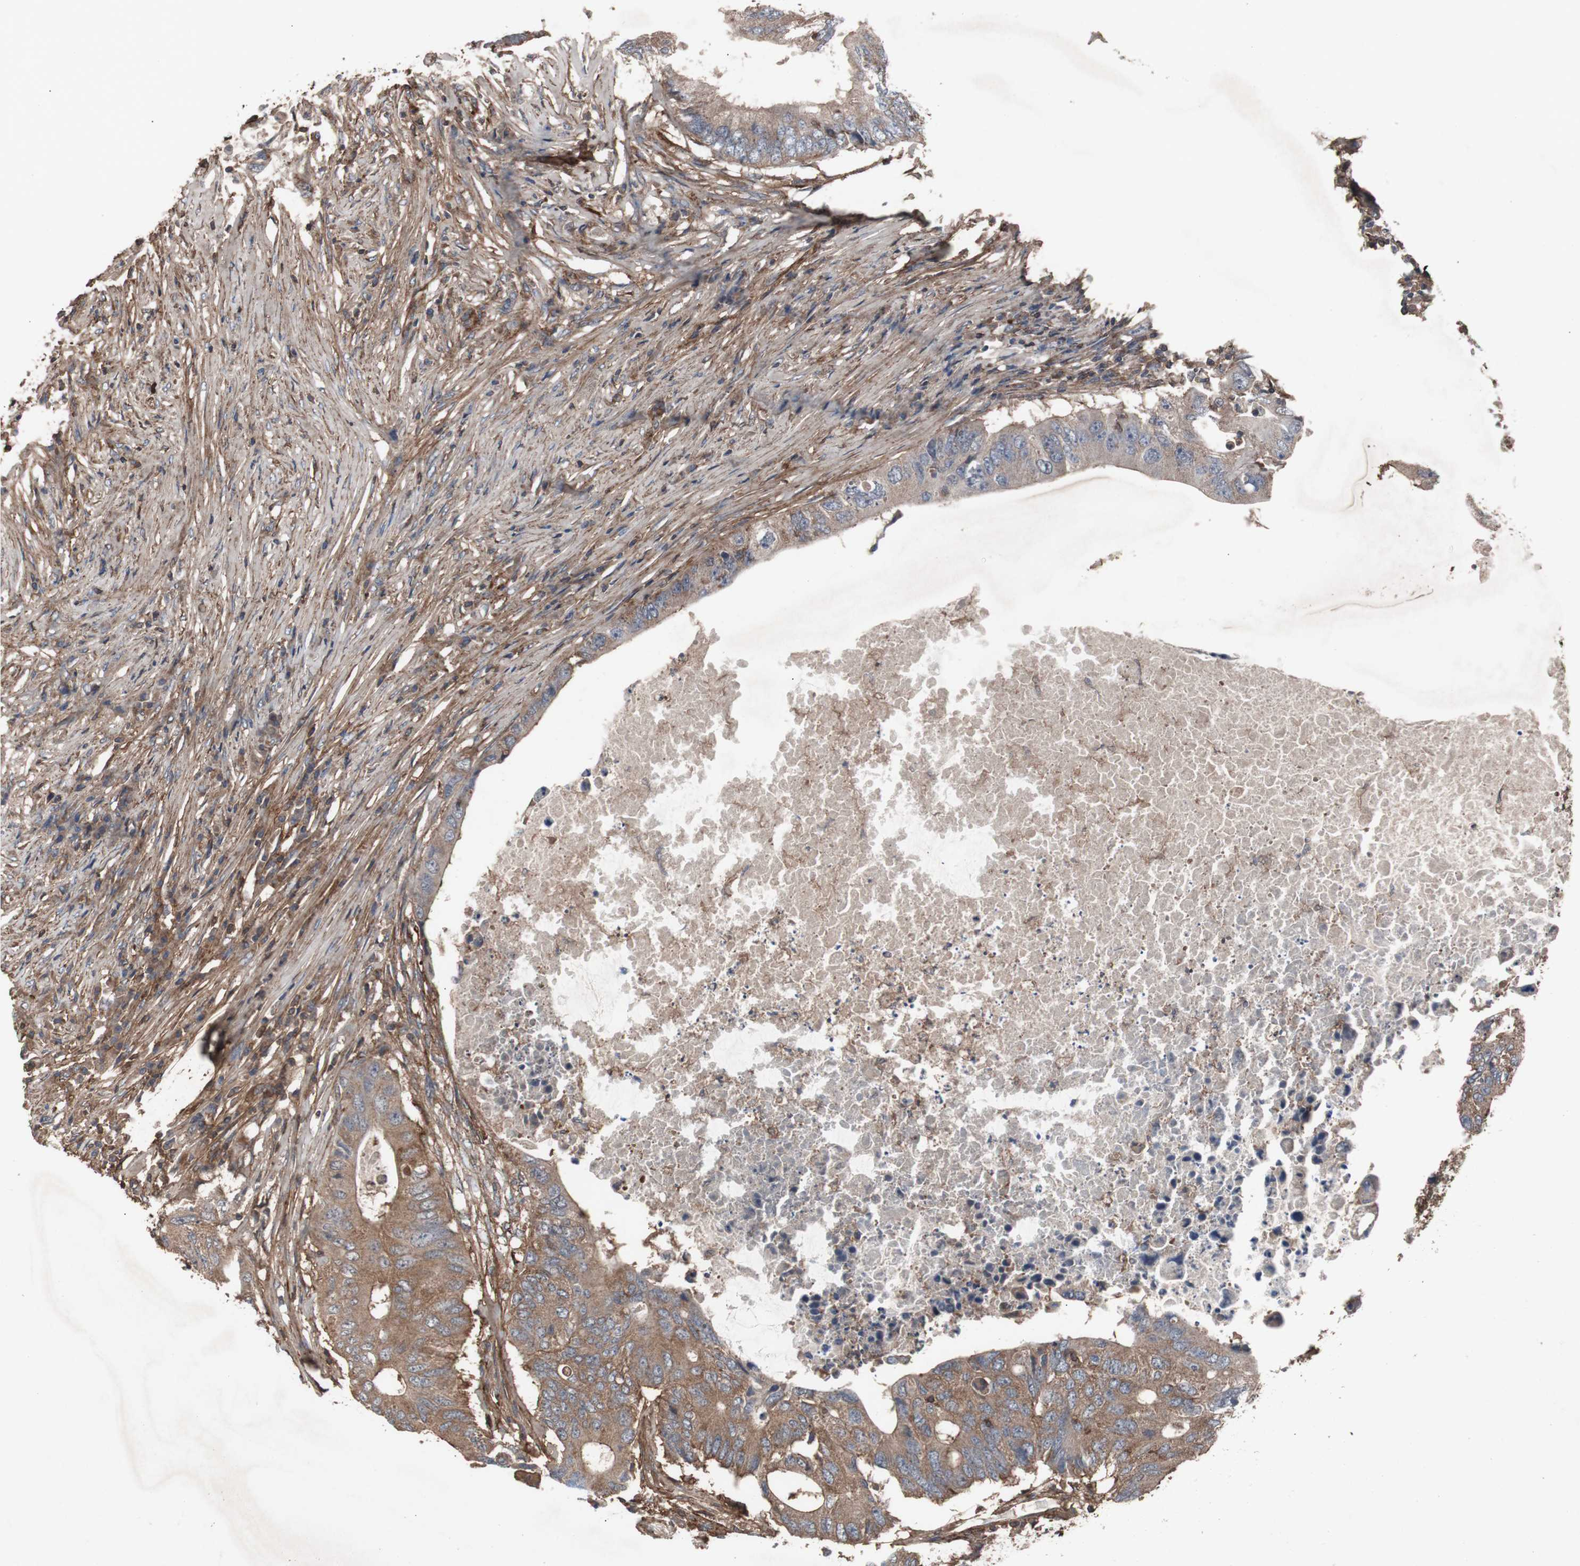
{"staining": {"intensity": "moderate", "quantity": ">75%", "location": "cytoplasmic/membranous"}, "tissue": "colorectal cancer", "cell_type": "Tumor cells", "image_type": "cancer", "snomed": [{"axis": "morphology", "description": "Adenocarcinoma, NOS"}, {"axis": "topography", "description": "Colon"}], "caption": "Adenocarcinoma (colorectal) tissue displays moderate cytoplasmic/membranous staining in about >75% of tumor cells", "gene": "COL6A2", "patient": {"sex": "male", "age": 71}}